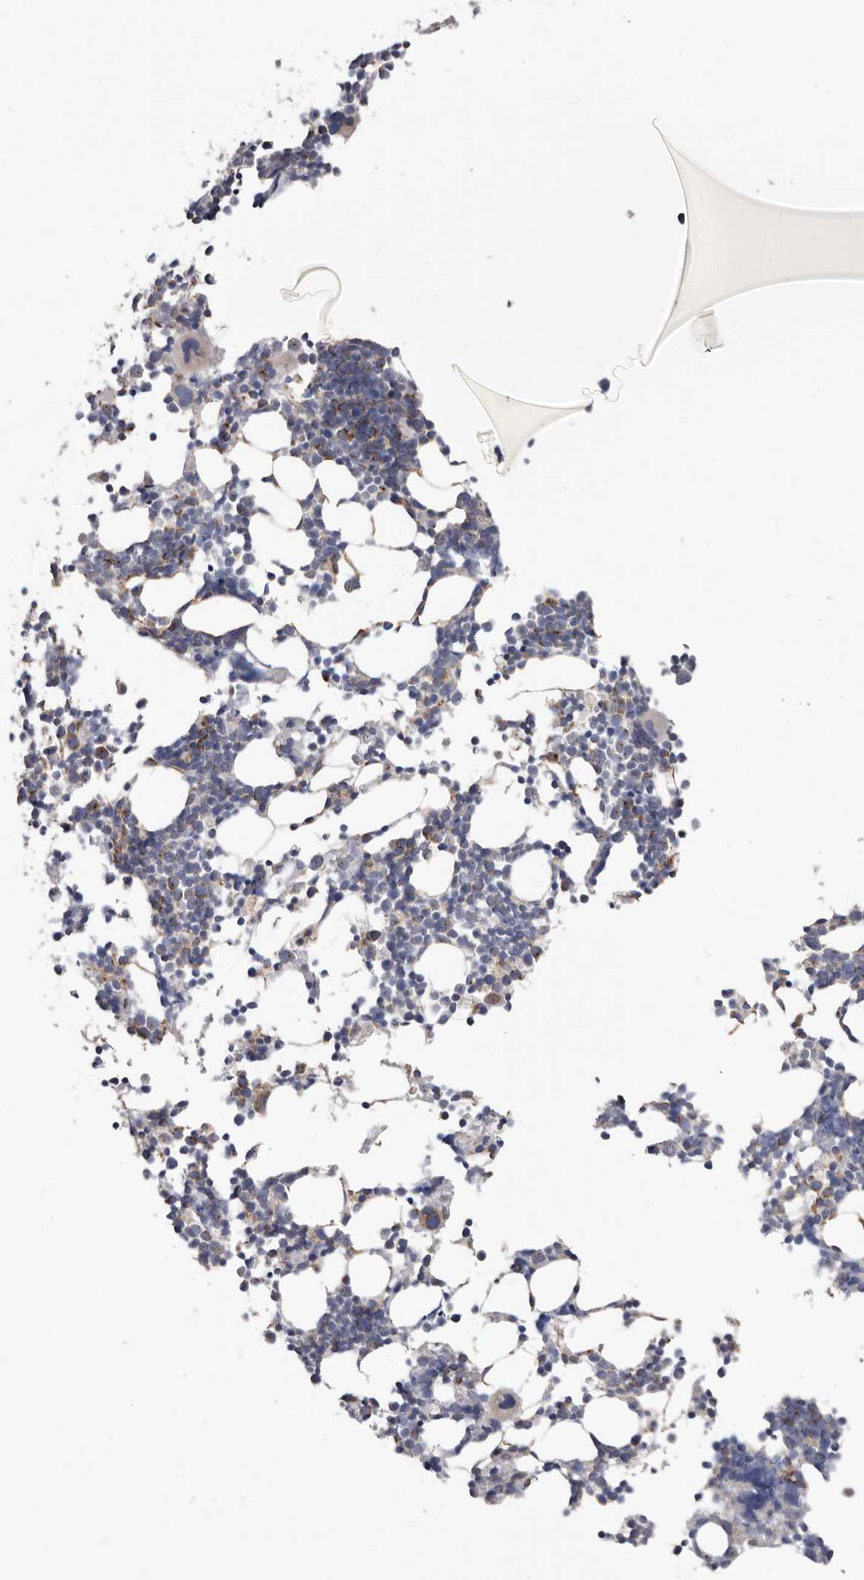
{"staining": {"intensity": "weak", "quantity": "25%-75%", "location": "cytoplasmic/membranous"}, "tissue": "bone marrow", "cell_type": "Hematopoietic cells", "image_type": "normal", "snomed": [{"axis": "morphology", "description": "Normal tissue, NOS"}, {"axis": "morphology", "description": "Inflammation, NOS"}, {"axis": "topography", "description": "Bone marrow"}], "caption": "Unremarkable bone marrow exhibits weak cytoplasmic/membranous staining in about 25%-75% of hematopoietic cells The protein is stained brown, and the nuclei are stained in blue (DAB (3,3'-diaminobenzidine) IHC with brightfield microscopy, high magnification)..", "gene": "RSPO2", "patient": {"sex": "male", "age": 21}}